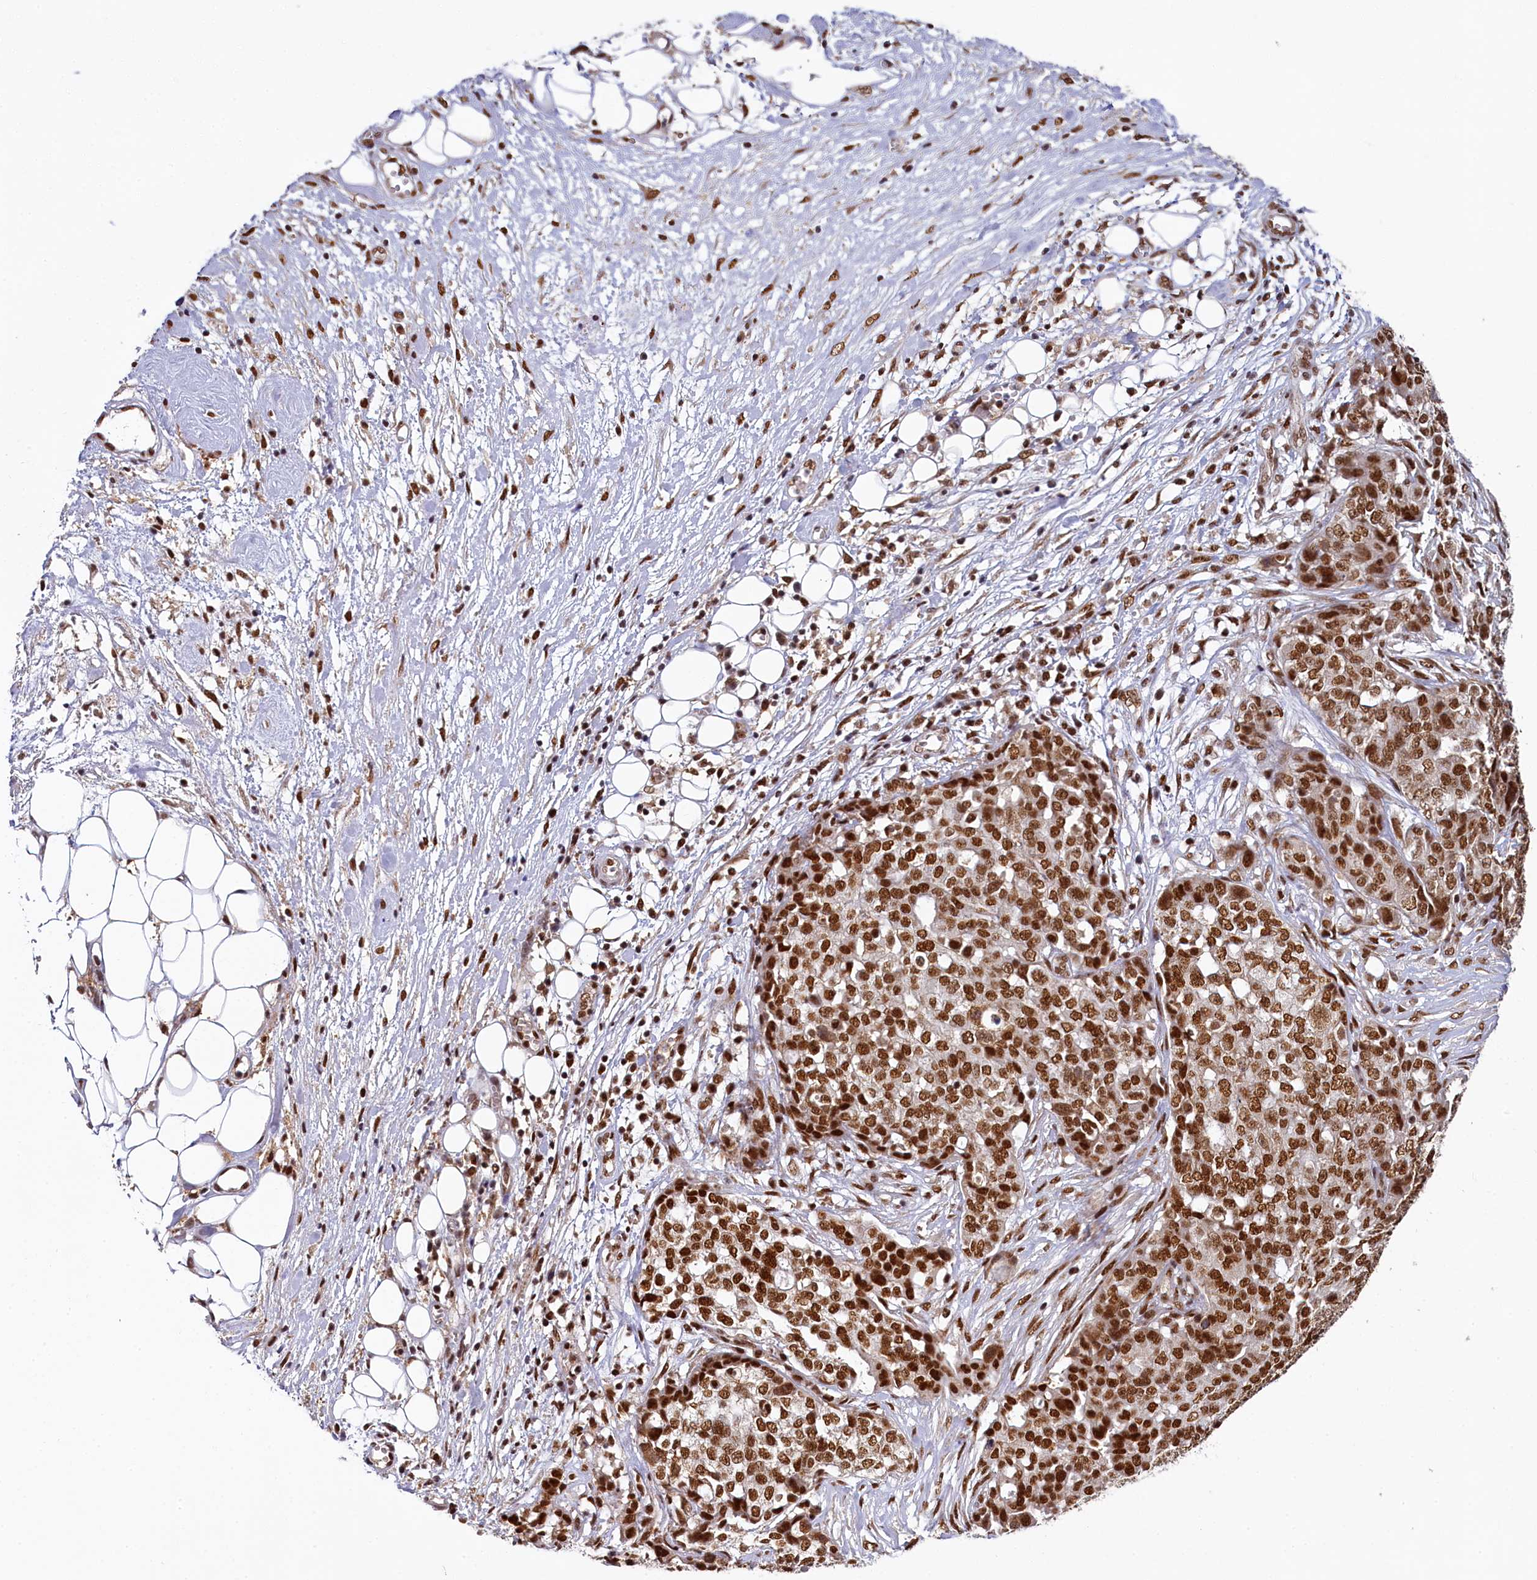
{"staining": {"intensity": "strong", "quantity": ">75%", "location": "nuclear"}, "tissue": "ovarian cancer", "cell_type": "Tumor cells", "image_type": "cancer", "snomed": [{"axis": "morphology", "description": "Cystadenocarcinoma, serous, NOS"}, {"axis": "topography", "description": "Soft tissue"}, {"axis": "topography", "description": "Ovary"}], "caption": "A micrograph of ovarian cancer (serous cystadenocarcinoma) stained for a protein exhibits strong nuclear brown staining in tumor cells. Using DAB (brown) and hematoxylin (blue) stains, captured at high magnification using brightfield microscopy.", "gene": "PPHLN1", "patient": {"sex": "female", "age": 57}}